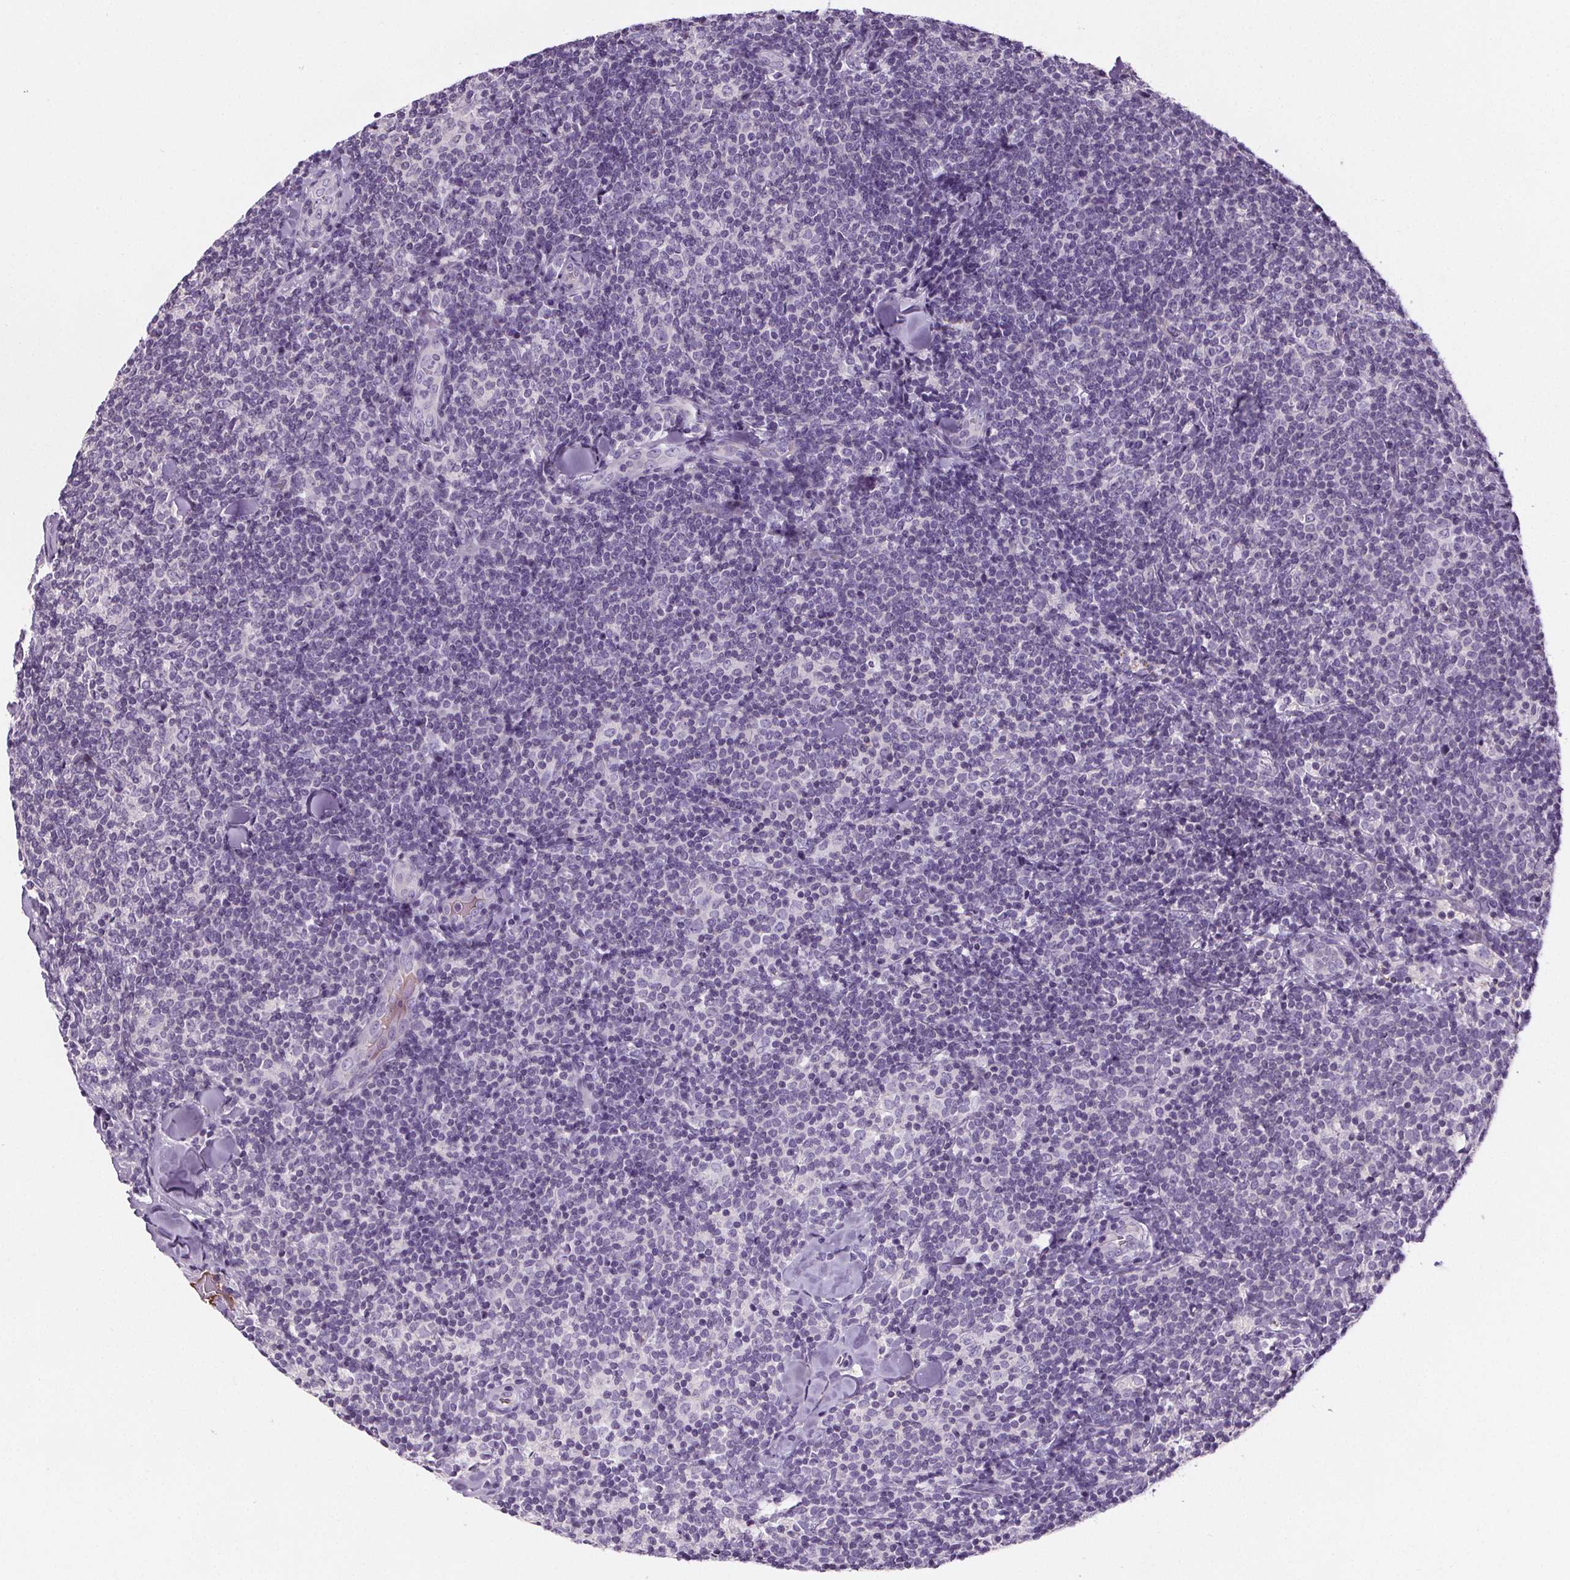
{"staining": {"intensity": "negative", "quantity": "none", "location": "none"}, "tissue": "lymphoma", "cell_type": "Tumor cells", "image_type": "cancer", "snomed": [{"axis": "morphology", "description": "Malignant lymphoma, non-Hodgkin's type, Low grade"}, {"axis": "topography", "description": "Lymph node"}], "caption": "Tumor cells are negative for protein expression in human lymphoma.", "gene": "CD5L", "patient": {"sex": "female", "age": 56}}